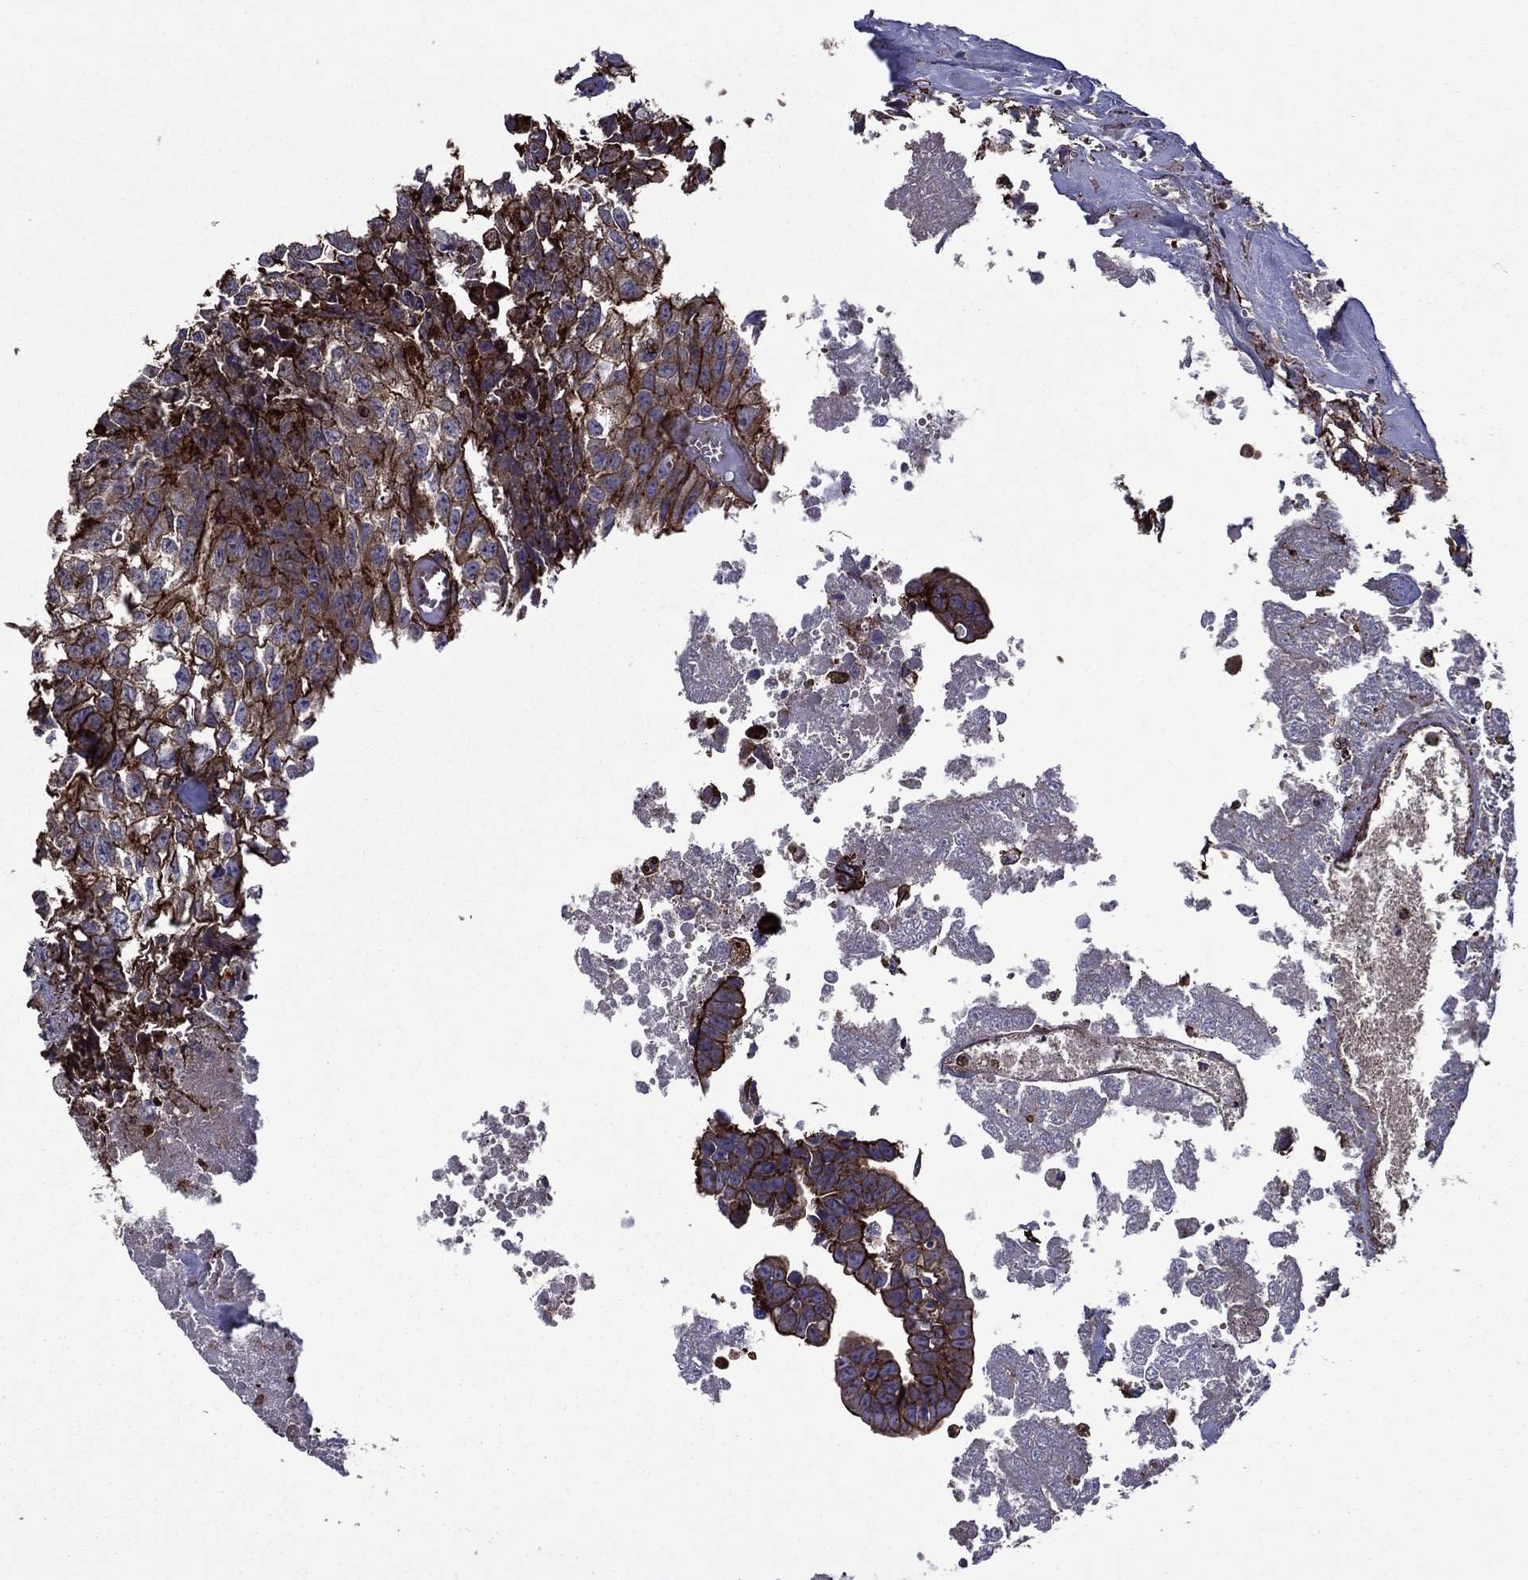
{"staining": {"intensity": "strong", "quantity": "25%-75%", "location": "cytoplasmic/membranous"}, "tissue": "testis cancer", "cell_type": "Tumor cells", "image_type": "cancer", "snomed": [{"axis": "morphology", "description": "Carcinoma, Embryonal, NOS"}, {"axis": "morphology", "description": "Teratoma, malignant, NOS"}, {"axis": "topography", "description": "Testis"}], "caption": "Immunohistochemical staining of human teratoma (malignant) (testis) reveals high levels of strong cytoplasmic/membranous protein positivity in approximately 25%-75% of tumor cells.", "gene": "PLPP3", "patient": {"sex": "male", "age": 24}}